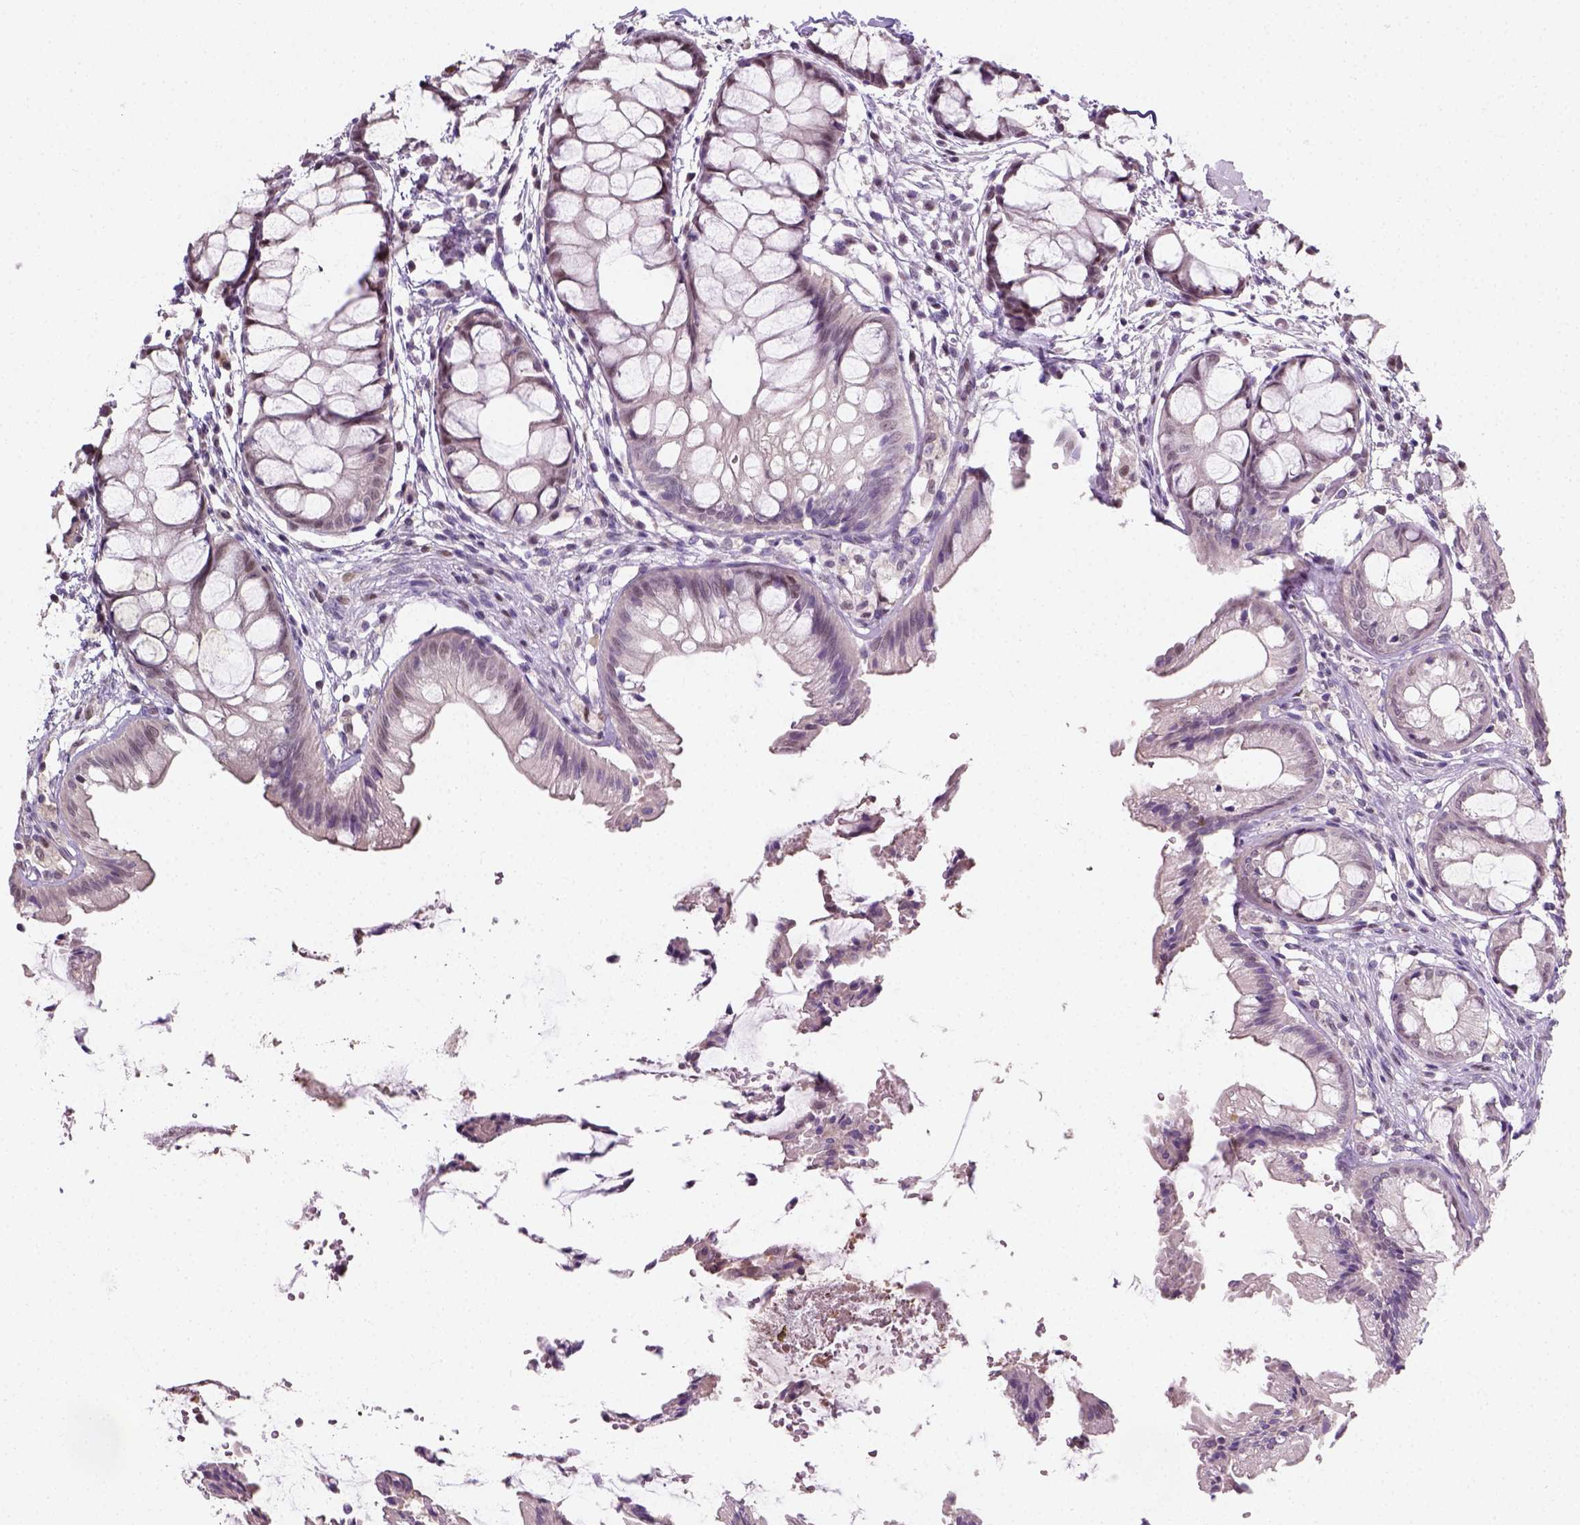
{"staining": {"intensity": "weak", "quantity": "<25%", "location": "nuclear"}, "tissue": "rectum", "cell_type": "Glandular cells", "image_type": "normal", "snomed": [{"axis": "morphology", "description": "Normal tissue, NOS"}, {"axis": "topography", "description": "Rectum"}], "caption": "Micrograph shows no significant protein positivity in glandular cells of normal rectum. Brightfield microscopy of IHC stained with DAB (3,3'-diaminobenzidine) (brown) and hematoxylin (blue), captured at high magnification.", "gene": "C1orf112", "patient": {"sex": "female", "age": 62}}